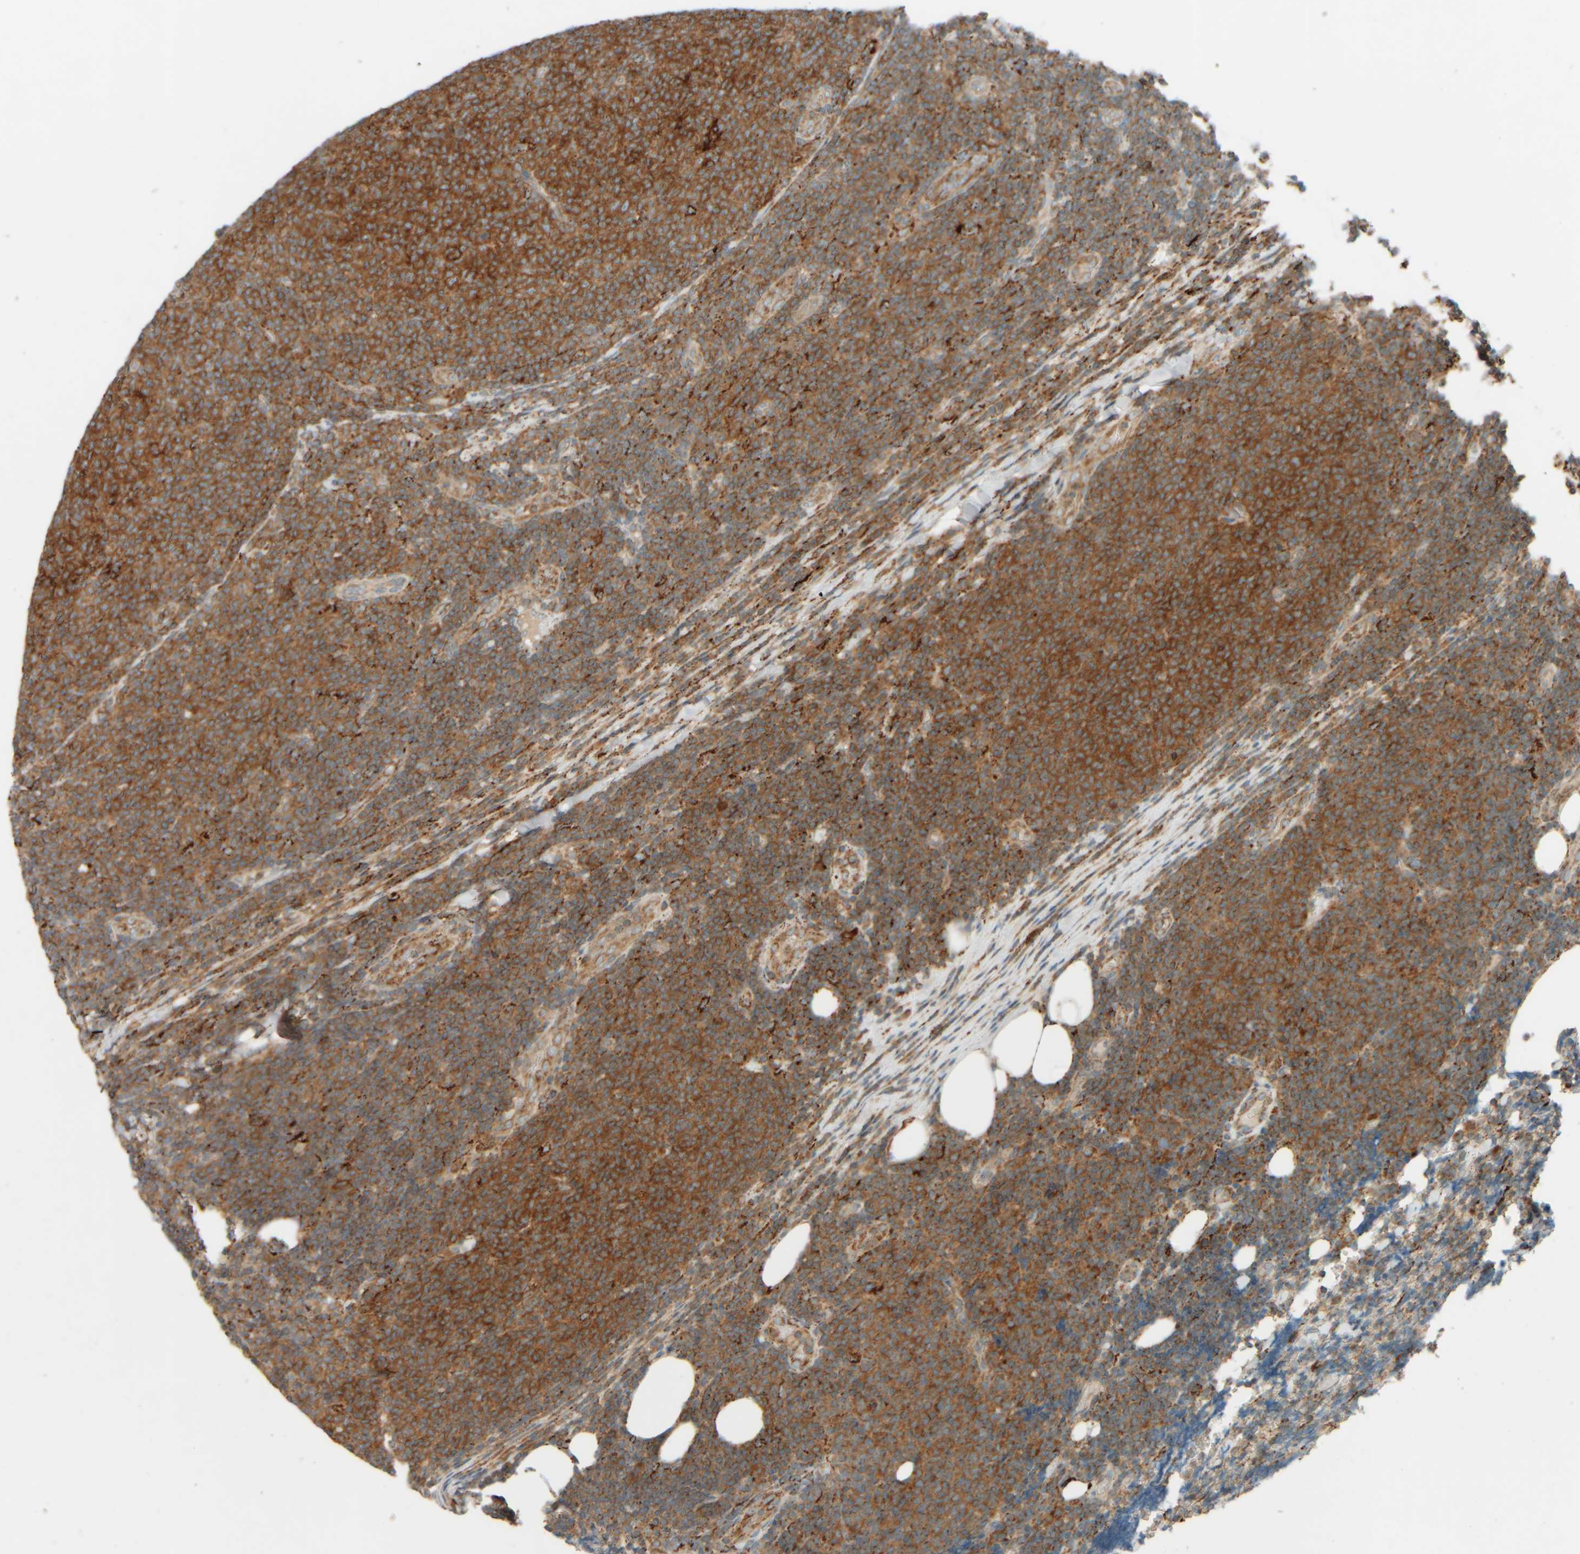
{"staining": {"intensity": "strong", "quantity": ">75%", "location": "cytoplasmic/membranous"}, "tissue": "lymphoma", "cell_type": "Tumor cells", "image_type": "cancer", "snomed": [{"axis": "morphology", "description": "Malignant lymphoma, non-Hodgkin's type, Low grade"}, {"axis": "topography", "description": "Lymph node"}], "caption": "Strong cytoplasmic/membranous positivity for a protein is present in approximately >75% of tumor cells of malignant lymphoma, non-Hodgkin's type (low-grade) using immunohistochemistry.", "gene": "SPAG5", "patient": {"sex": "male", "age": 66}}